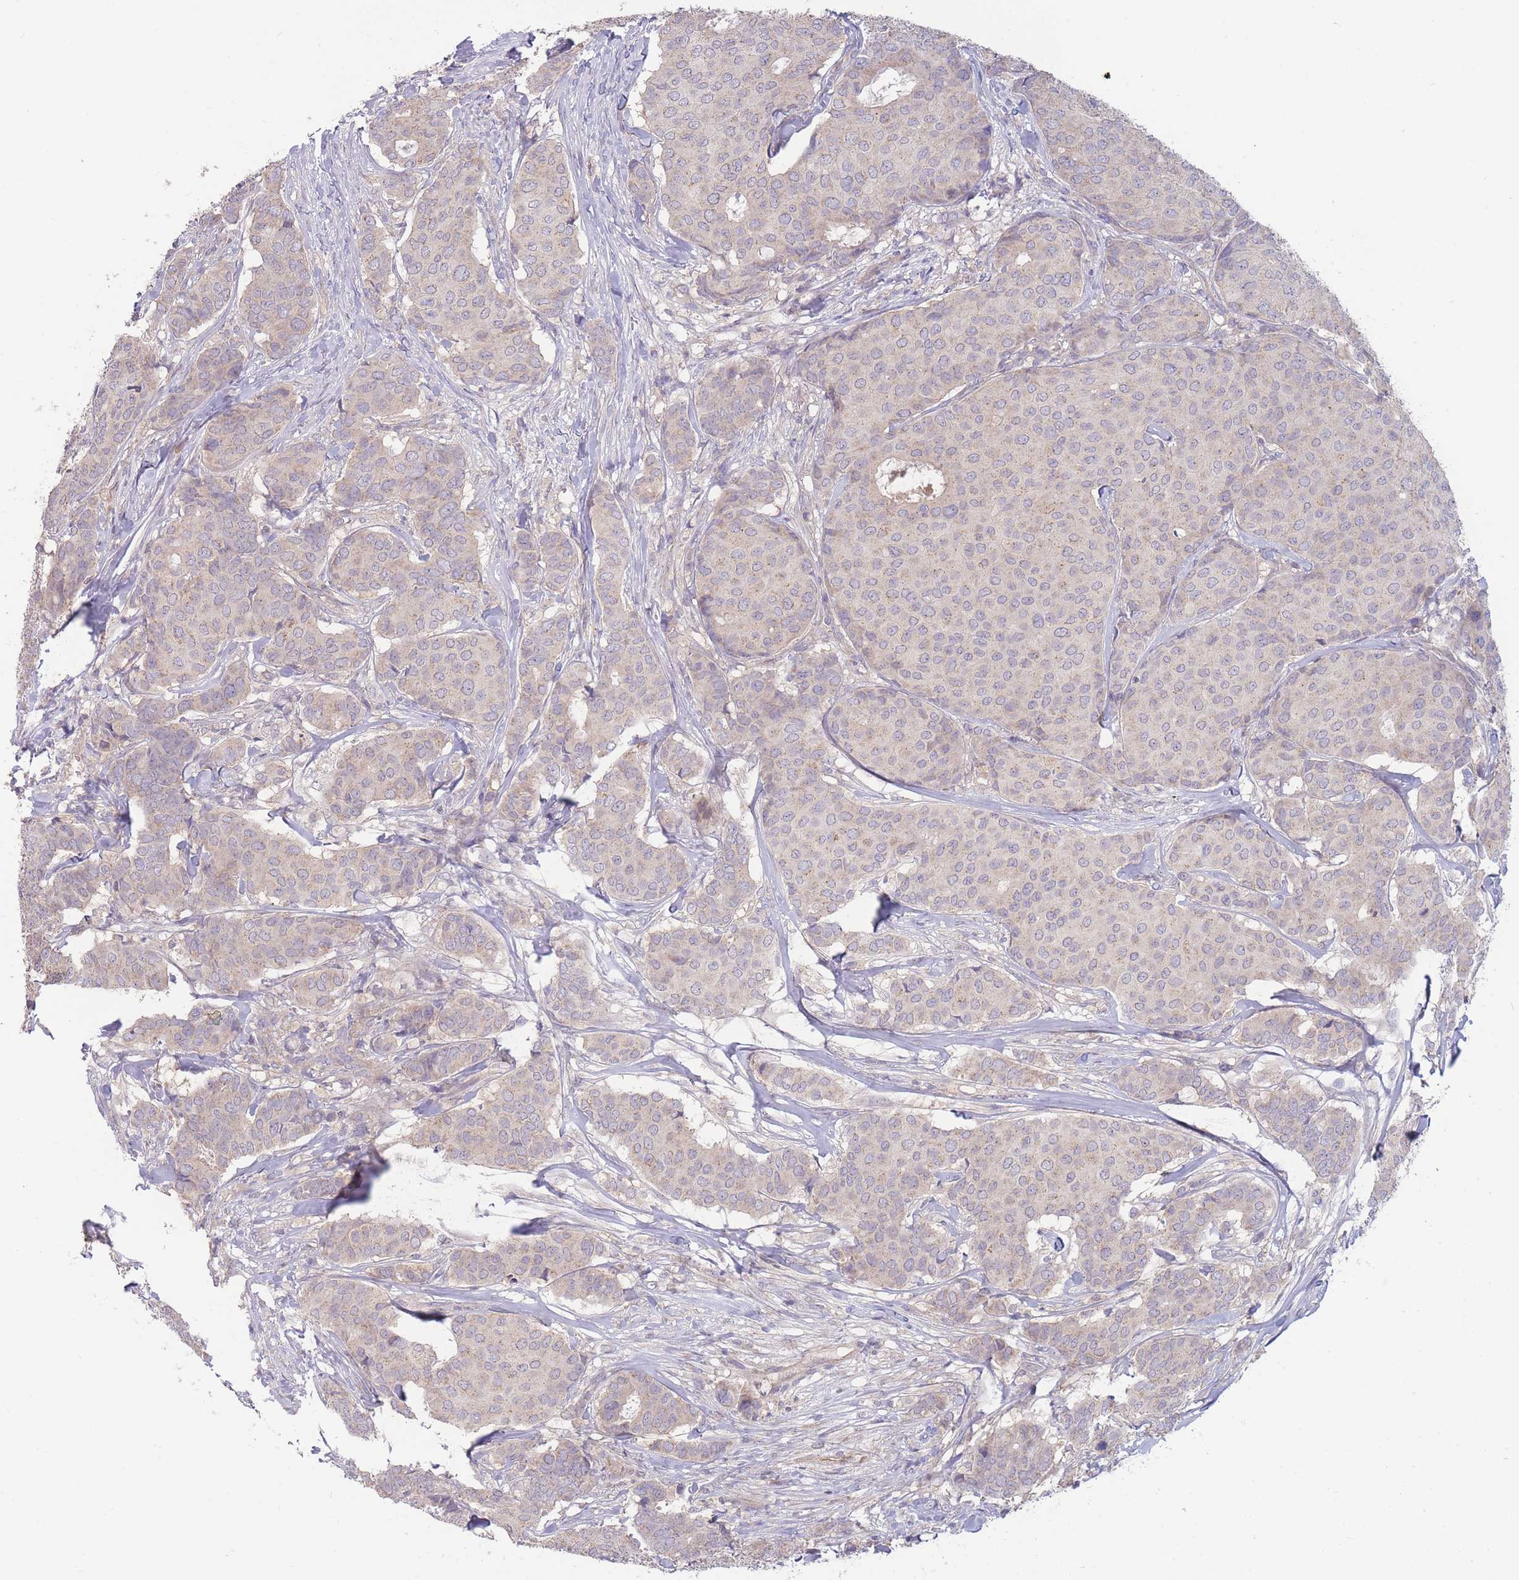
{"staining": {"intensity": "negative", "quantity": "none", "location": "none"}, "tissue": "breast cancer", "cell_type": "Tumor cells", "image_type": "cancer", "snomed": [{"axis": "morphology", "description": "Duct carcinoma"}, {"axis": "topography", "description": "Breast"}], "caption": "This is an immunohistochemistry (IHC) histopathology image of human breast cancer (intraductal carcinoma). There is no staining in tumor cells.", "gene": "NDUFAF5", "patient": {"sex": "female", "age": 75}}